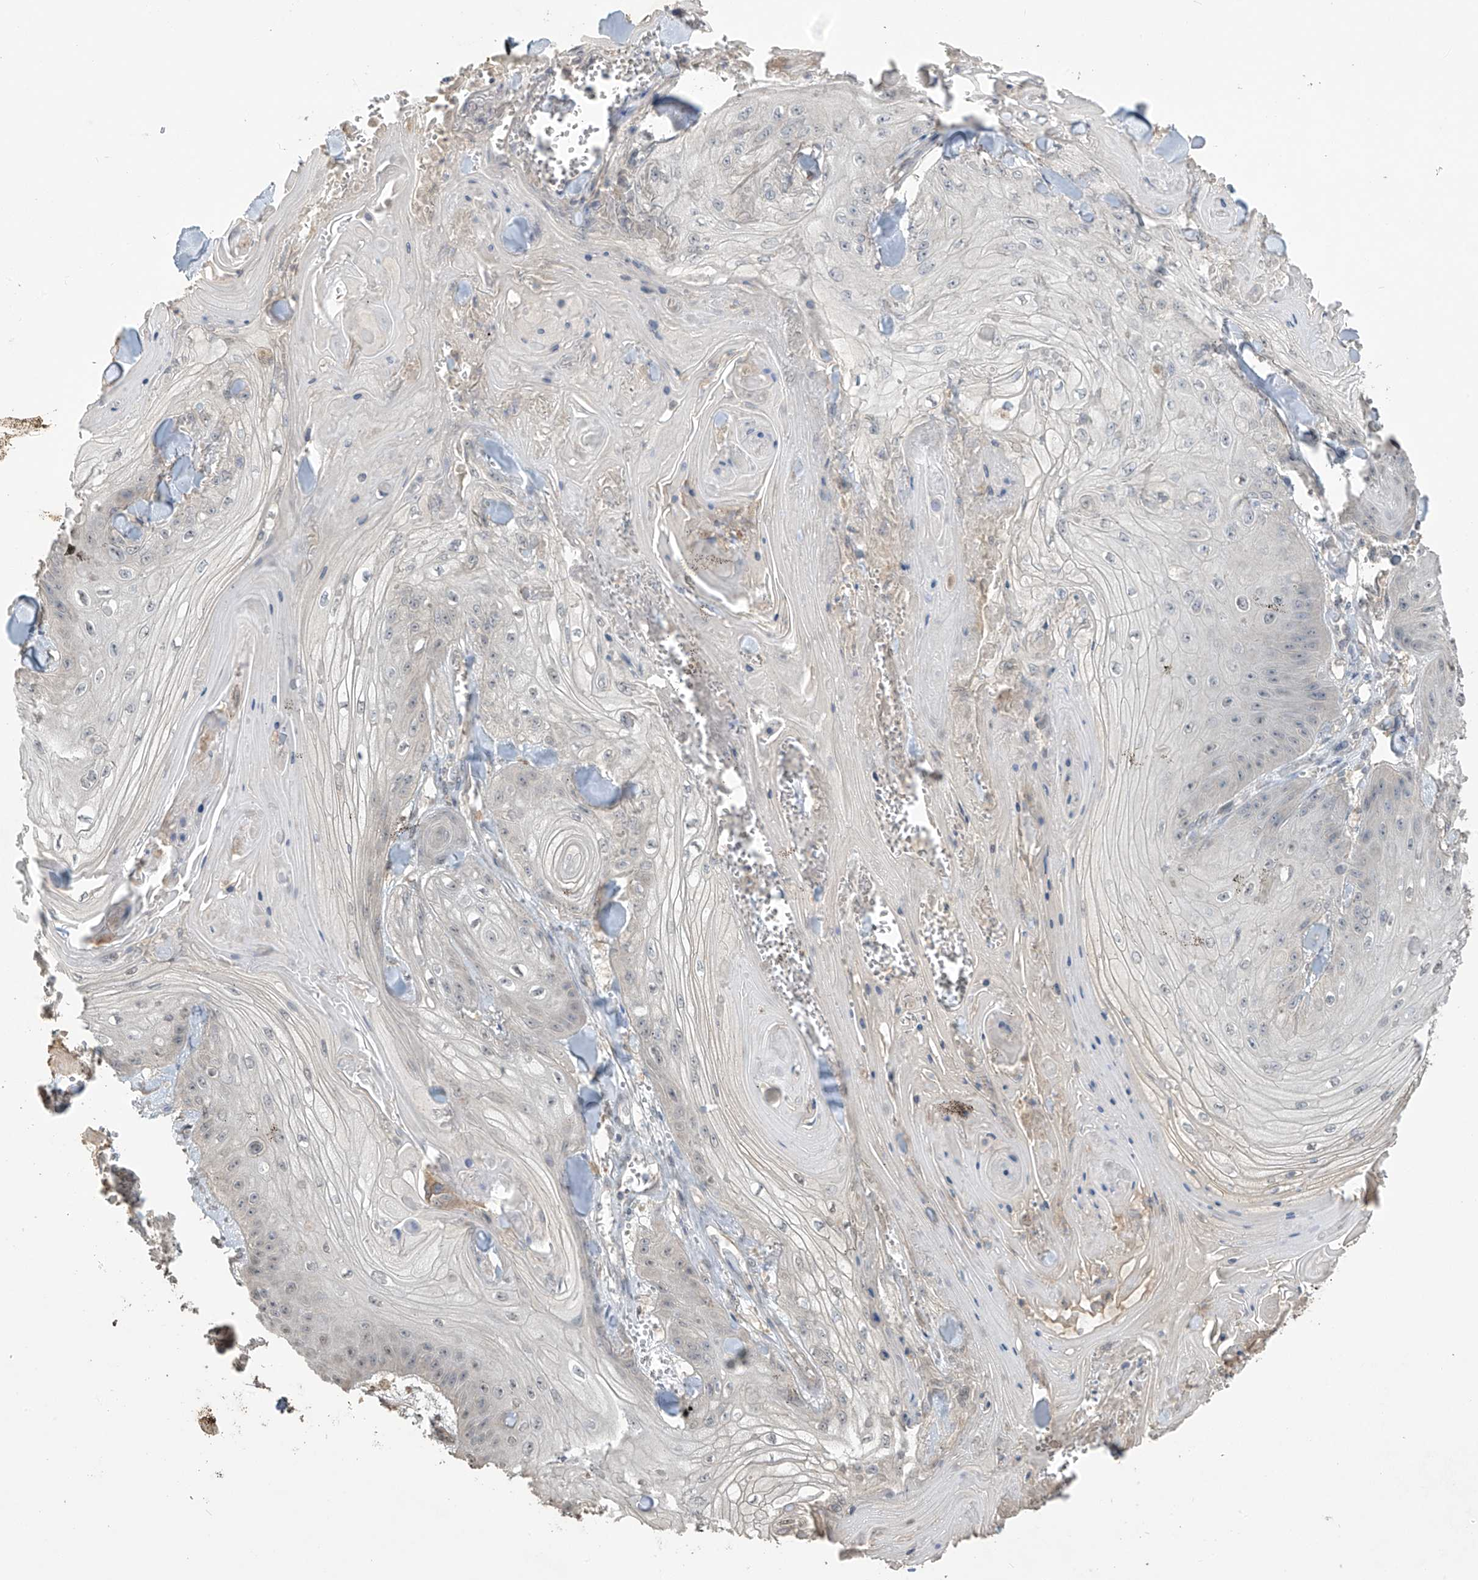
{"staining": {"intensity": "negative", "quantity": "none", "location": "none"}, "tissue": "skin cancer", "cell_type": "Tumor cells", "image_type": "cancer", "snomed": [{"axis": "morphology", "description": "Squamous cell carcinoma, NOS"}, {"axis": "topography", "description": "Skin"}], "caption": "Image shows no significant protein expression in tumor cells of skin squamous cell carcinoma.", "gene": "SLFN14", "patient": {"sex": "male", "age": 74}}